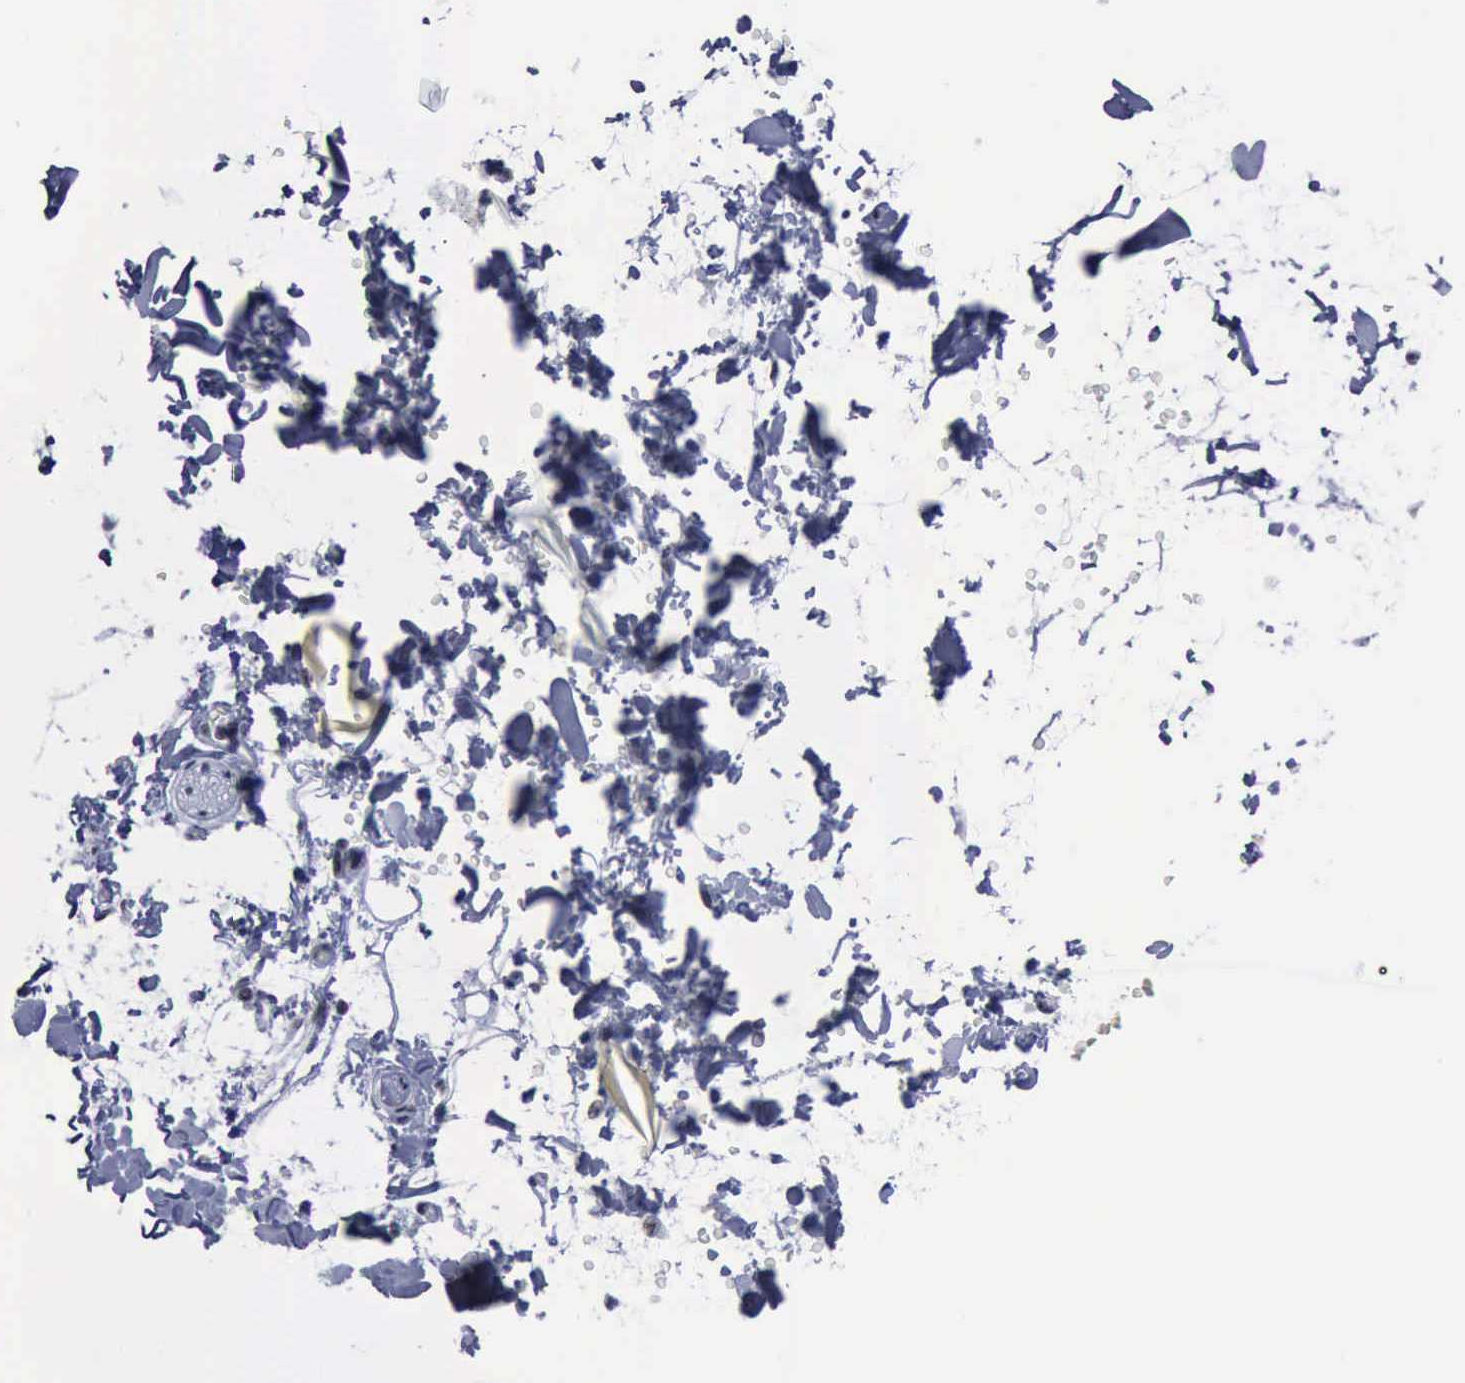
{"staining": {"intensity": "negative", "quantity": "none", "location": "none"}, "tissue": "adipose tissue", "cell_type": "Adipocytes", "image_type": "normal", "snomed": [{"axis": "morphology", "description": "Normal tissue, NOS"}, {"axis": "topography", "description": "Soft tissue"}], "caption": "DAB immunohistochemical staining of normal human adipose tissue shows no significant staining in adipocytes.", "gene": "BRD1", "patient": {"sex": "male", "age": 72}}